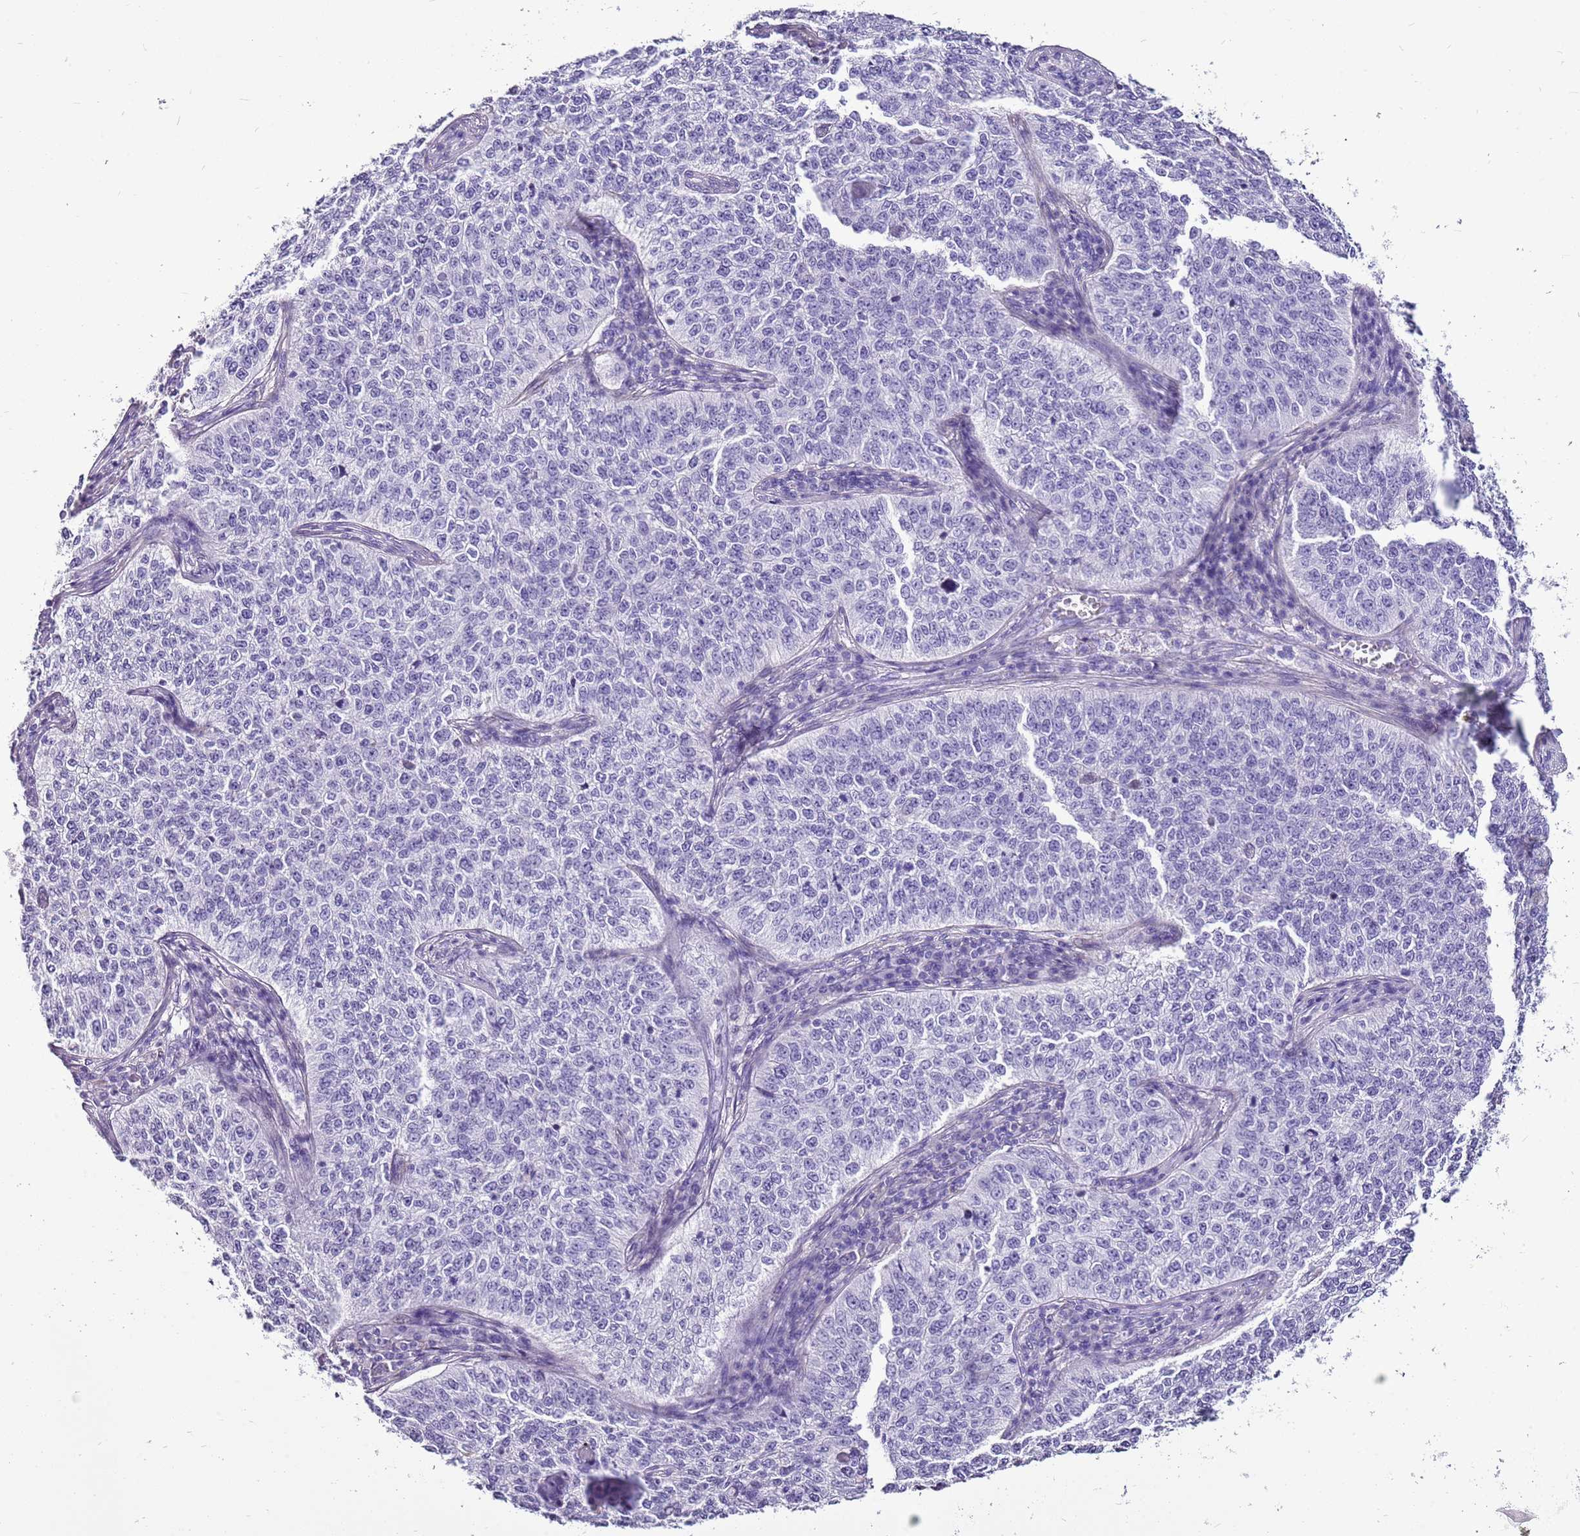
{"staining": {"intensity": "negative", "quantity": "none", "location": "none"}, "tissue": "cervical cancer", "cell_type": "Tumor cells", "image_type": "cancer", "snomed": [{"axis": "morphology", "description": "Squamous cell carcinoma, NOS"}, {"axis": "topography", "description": "Cervix"}], "caption": "High power microscopy photomicrograph of an IHC image of cervical cancer, revealing no significant positivity in tumor cells.", "gene": "ACSS3", "patient": {"sex": "female", "age": 35}}